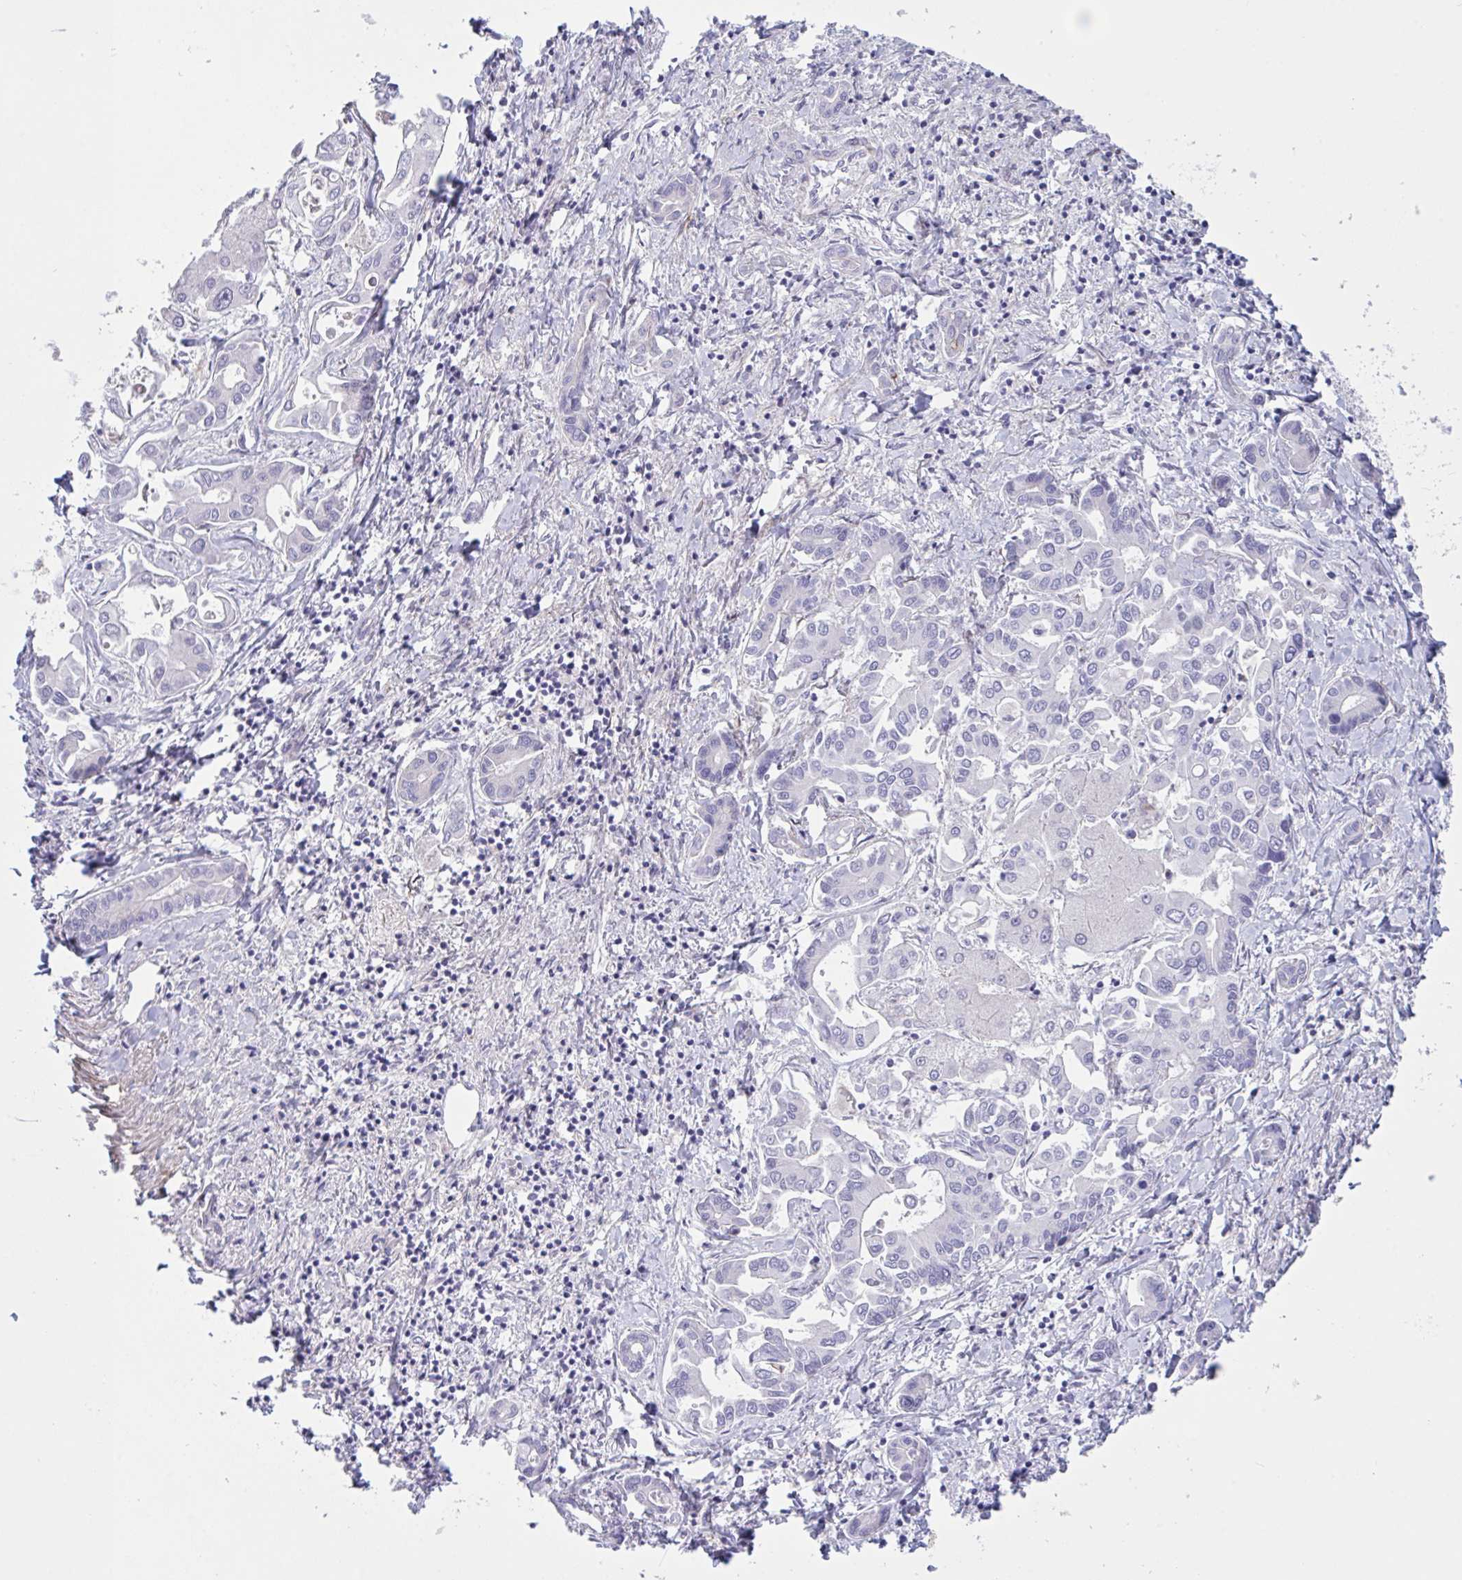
{"staining": {"intensity": "negative", "quantity": "none", "location": "none"}, "tissue": "liver cancer", "cell_type": "Tumor cells", "image_type": "cancer", "snomed": [{"axis": "morphology", "description": "Cholangiocarcinoma"}, {"axis": "topography", "description": "Liver"}], "caption": "Cholangiocarcinoma (liver) stained for a protein using immunohistochemistry shows no expression tumor cells.", "gene": "OXLD1", "patient": {"sex": "male", "age": 66}}